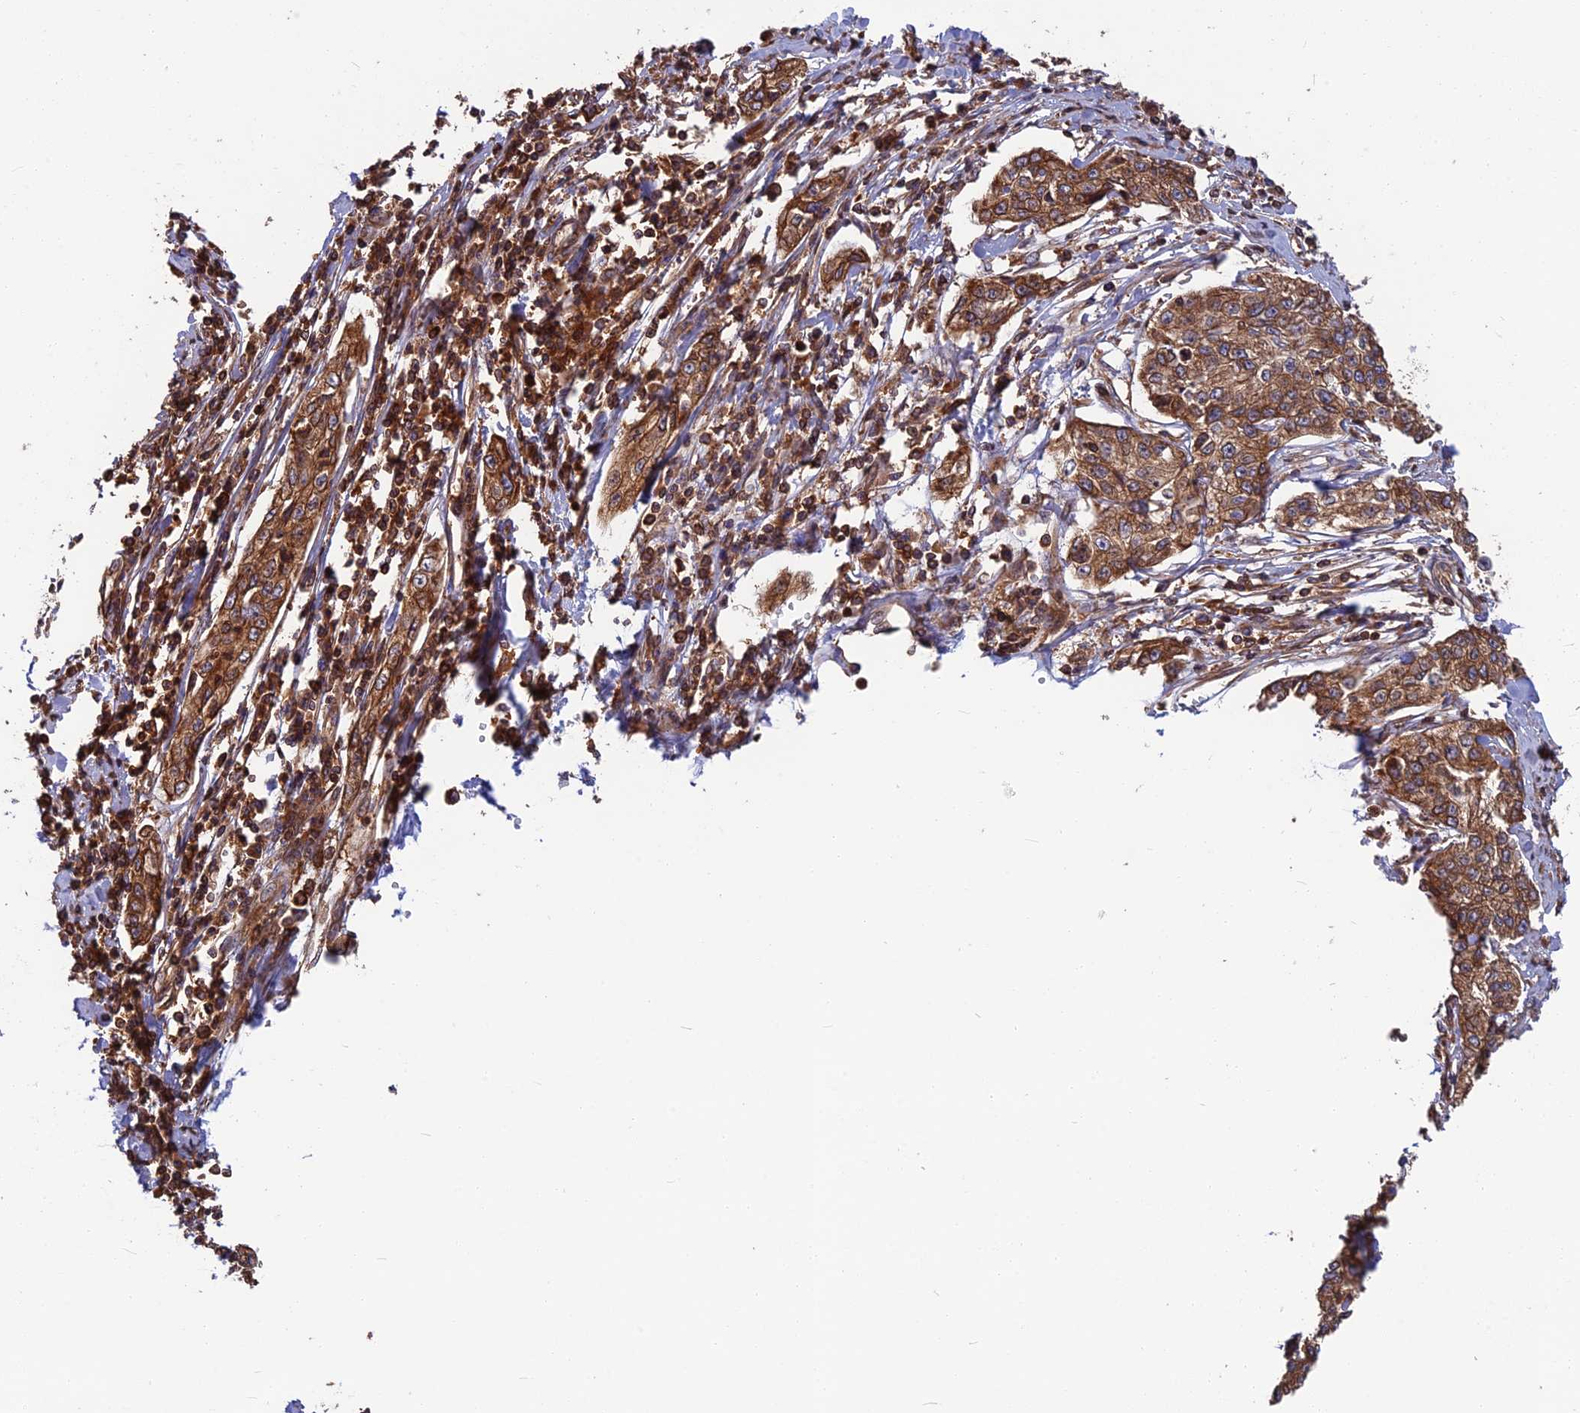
{"staining": {"intensity": "moderate", "quantity": ">75%", "location": "cytoplasmic/membranous"}, "tissue": "cervical cancer", "cell_type": "Tumor cells", "image_type": "cancer", "snomed": [{"axis": "morphology", "description": "Squamous cell carcinoma, NOS"}, {"axis": "topography", "description": "Cervix"}], "caption": "High-power microscopy captured an immunohistochemistry micrograph of squamous cell carcinoma (cervical), revealing moderate cytoplasmic/membranous positivity in about >75% of tumor cells. (Stains: DAB in brown, nuclei in blue, Microscopy: brightfield microscopy at high magnification).", "gene": "WDR1", "patient": {"sex": "female", "age": 35}}